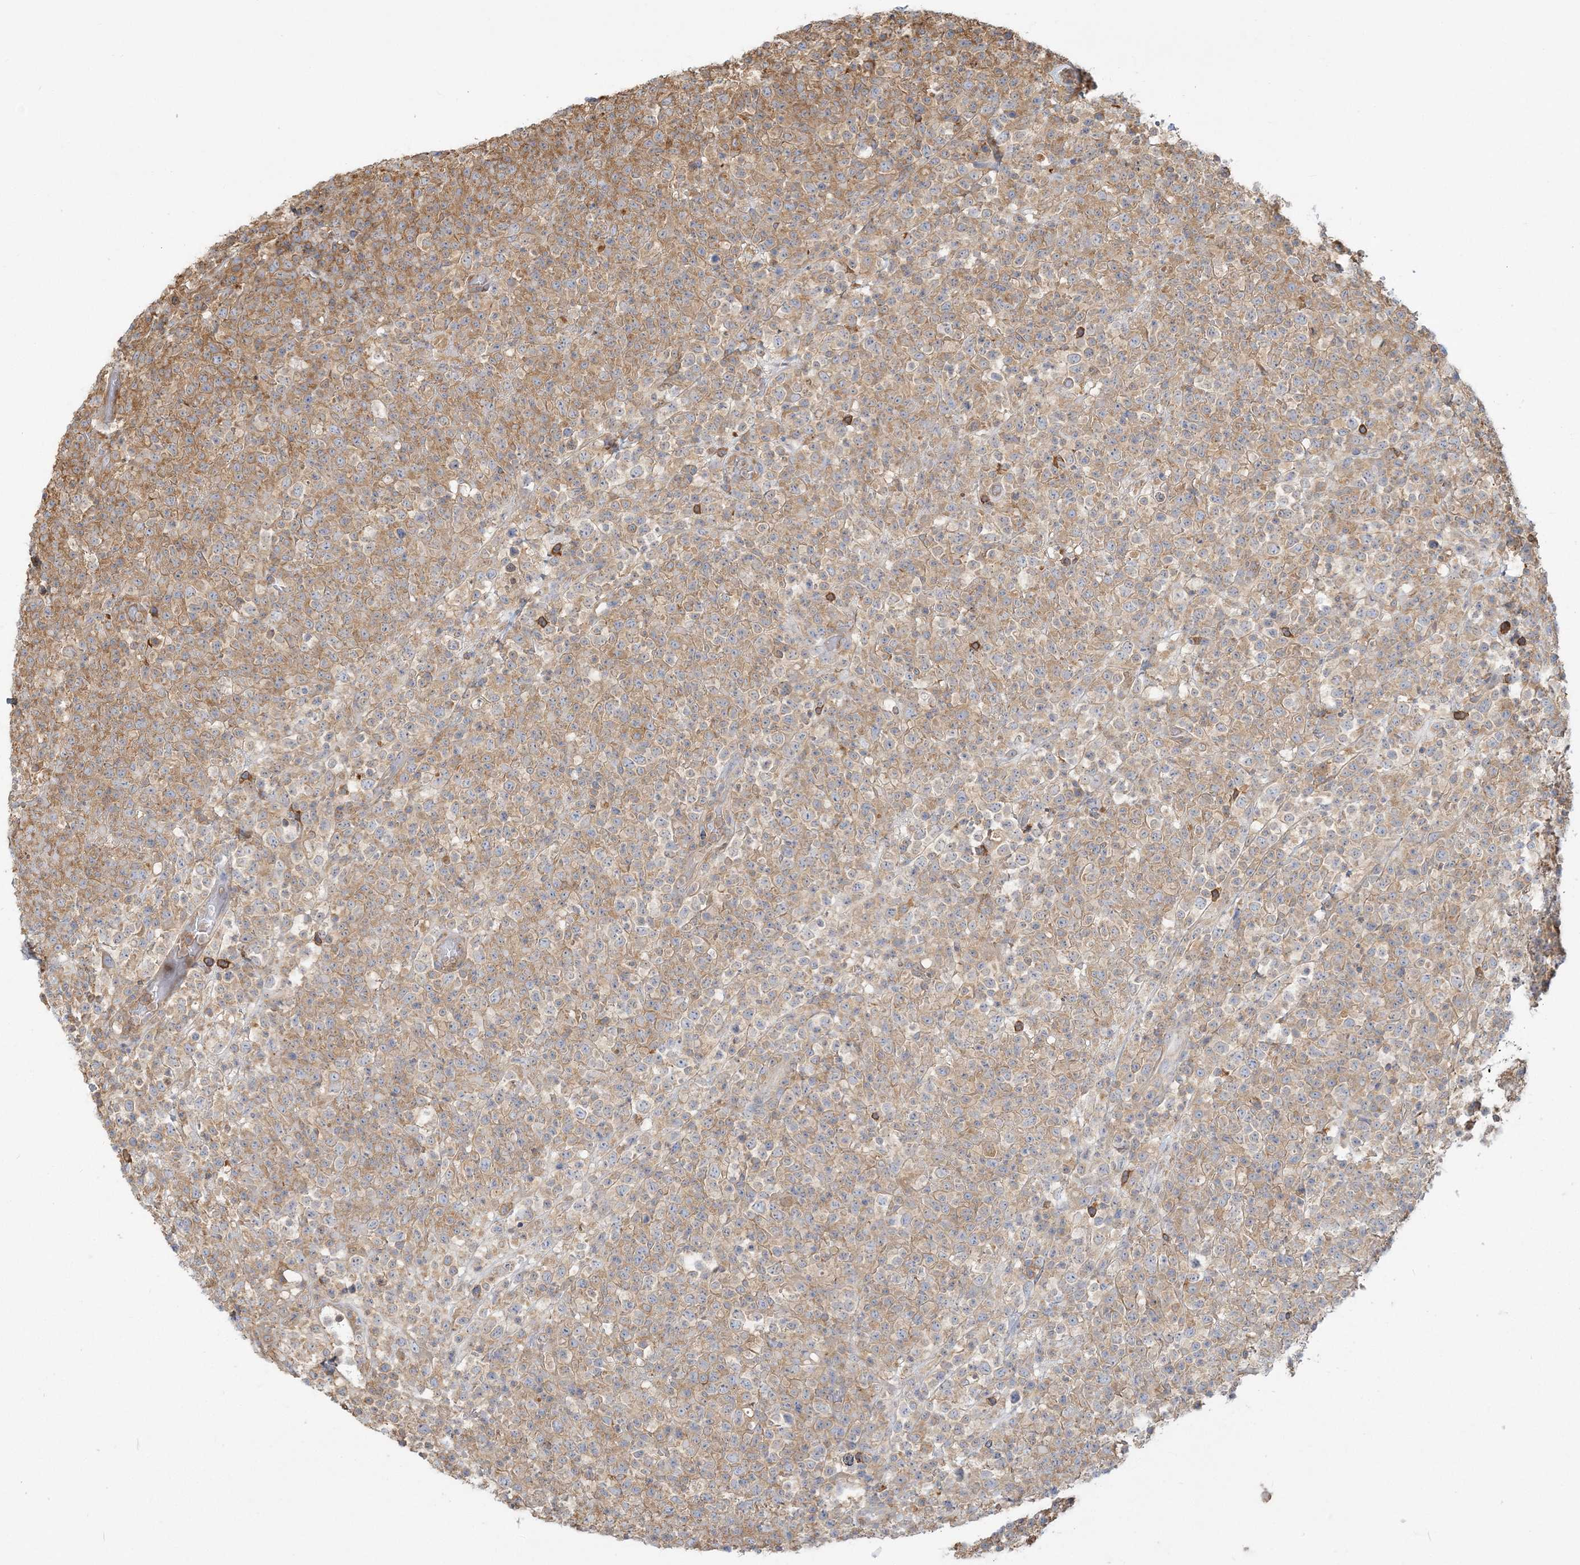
{"staining": {"intensity": "weak", "quantity": ">75%", "location": "cytoplasmic/membranous"}, "tissue": "lymphoma", "cell_type": "Tumor cells", "image_type": "cancer", "snomed": [{"axis": "morphology", "description": "Malignant lymphoma, non-Hodgkin's type, High grade"}, {"axis": "topography", "description": "Colon"}], "caption": "This is an image of immunohistochemistry staining of lymphoma, which shows weak expression in the cytoplasmic/membranous of tumor cells.", "gene": "ANKS1A", "patient": {"sex": "female", "age": 53}}